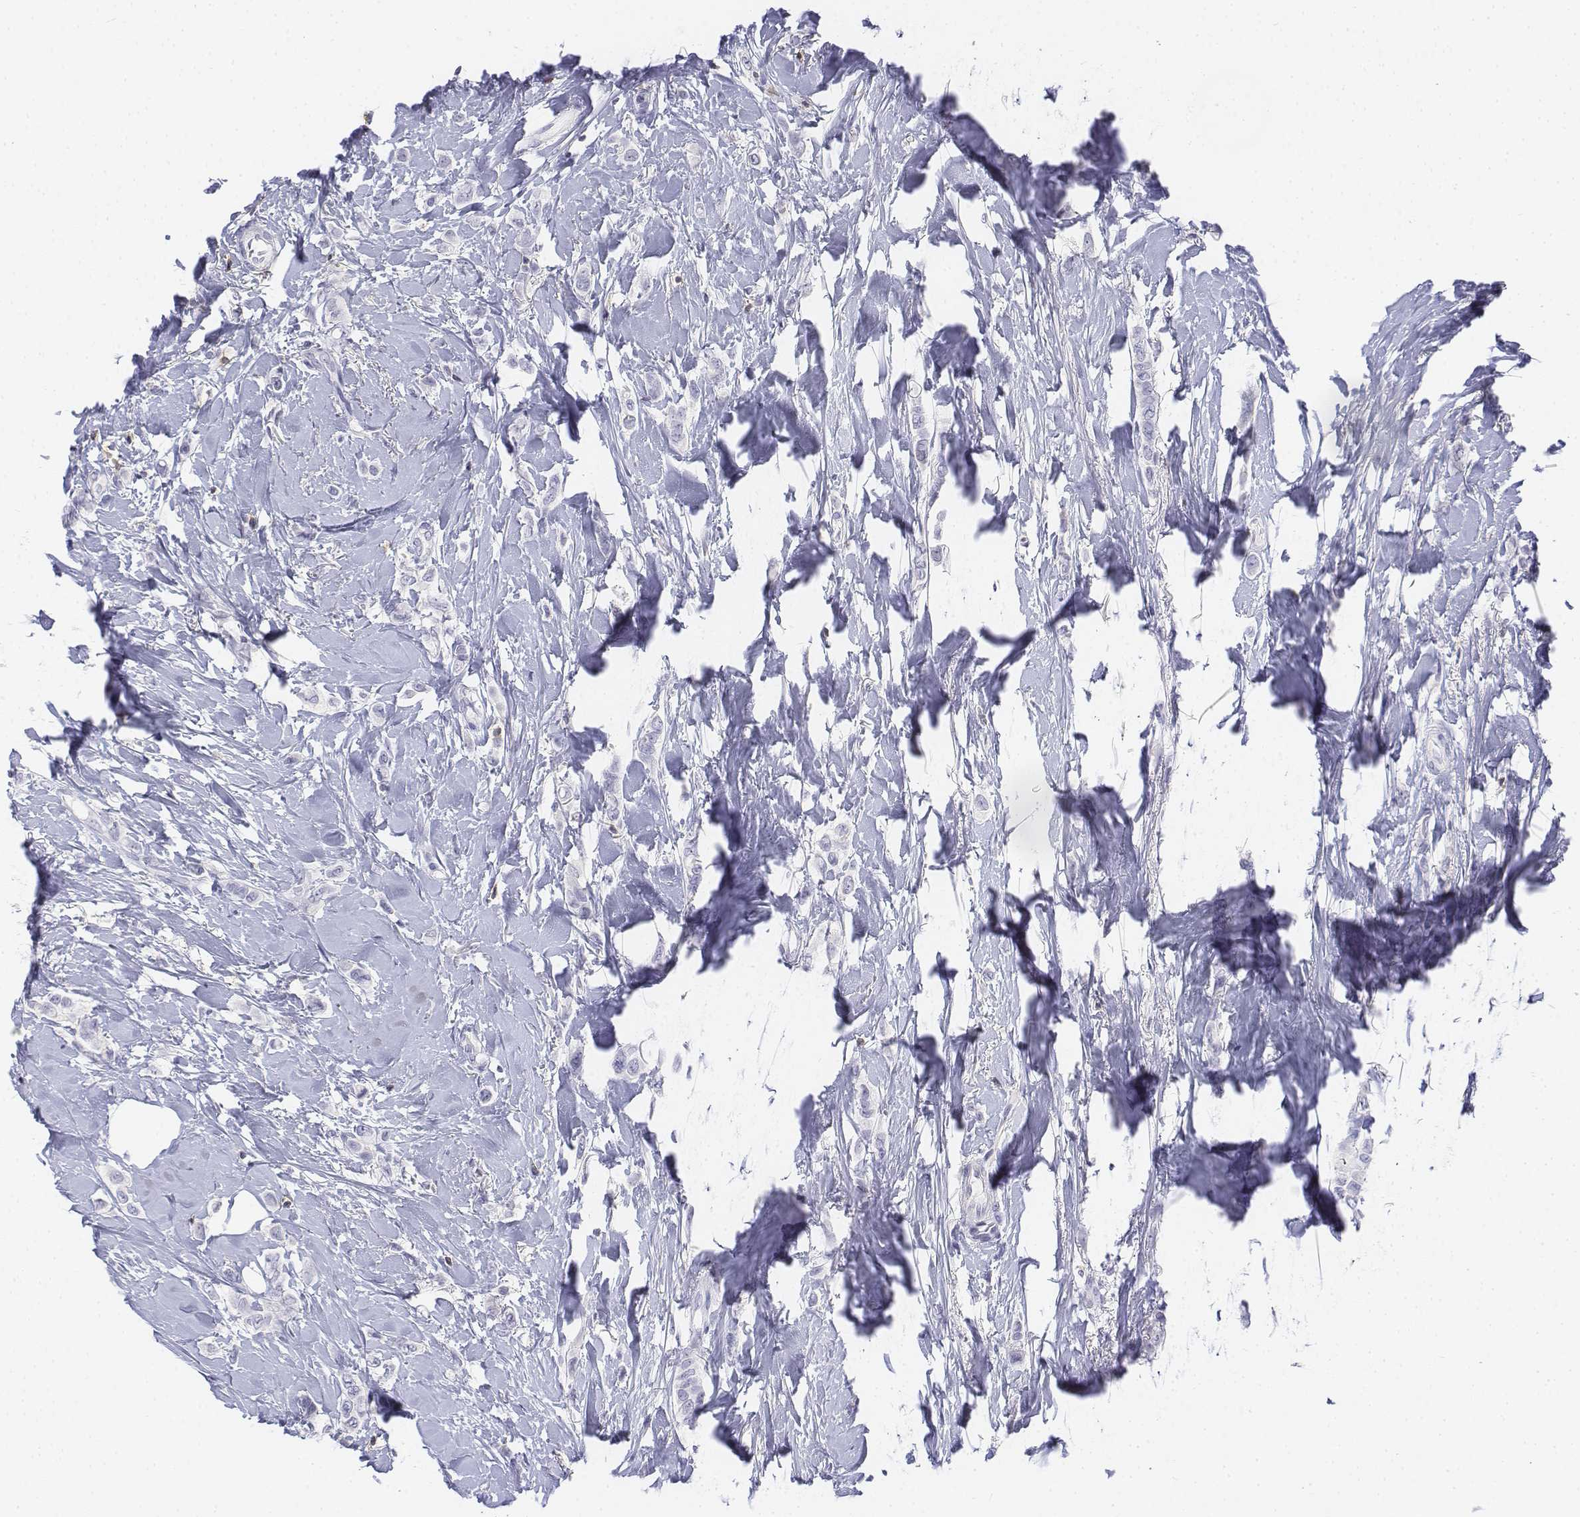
{"staining": {"intensity": "negative", "quantity": "none", "location": "none"}, "tissue": "breast cancer", "cell_type": "Tumor cells", "image_type": "cancer", "snomed": [{"axis": "morphology", "description": "Lobular carcinoma"}, {"axis": "topography", "description": "Breast"}], "caption": "Immunohistochemistry of lobular carcinoma (breast) reveals no positivity in tumor cells.", "gene": "CD3E", "patient": {"sex": "female", "age": 66}}